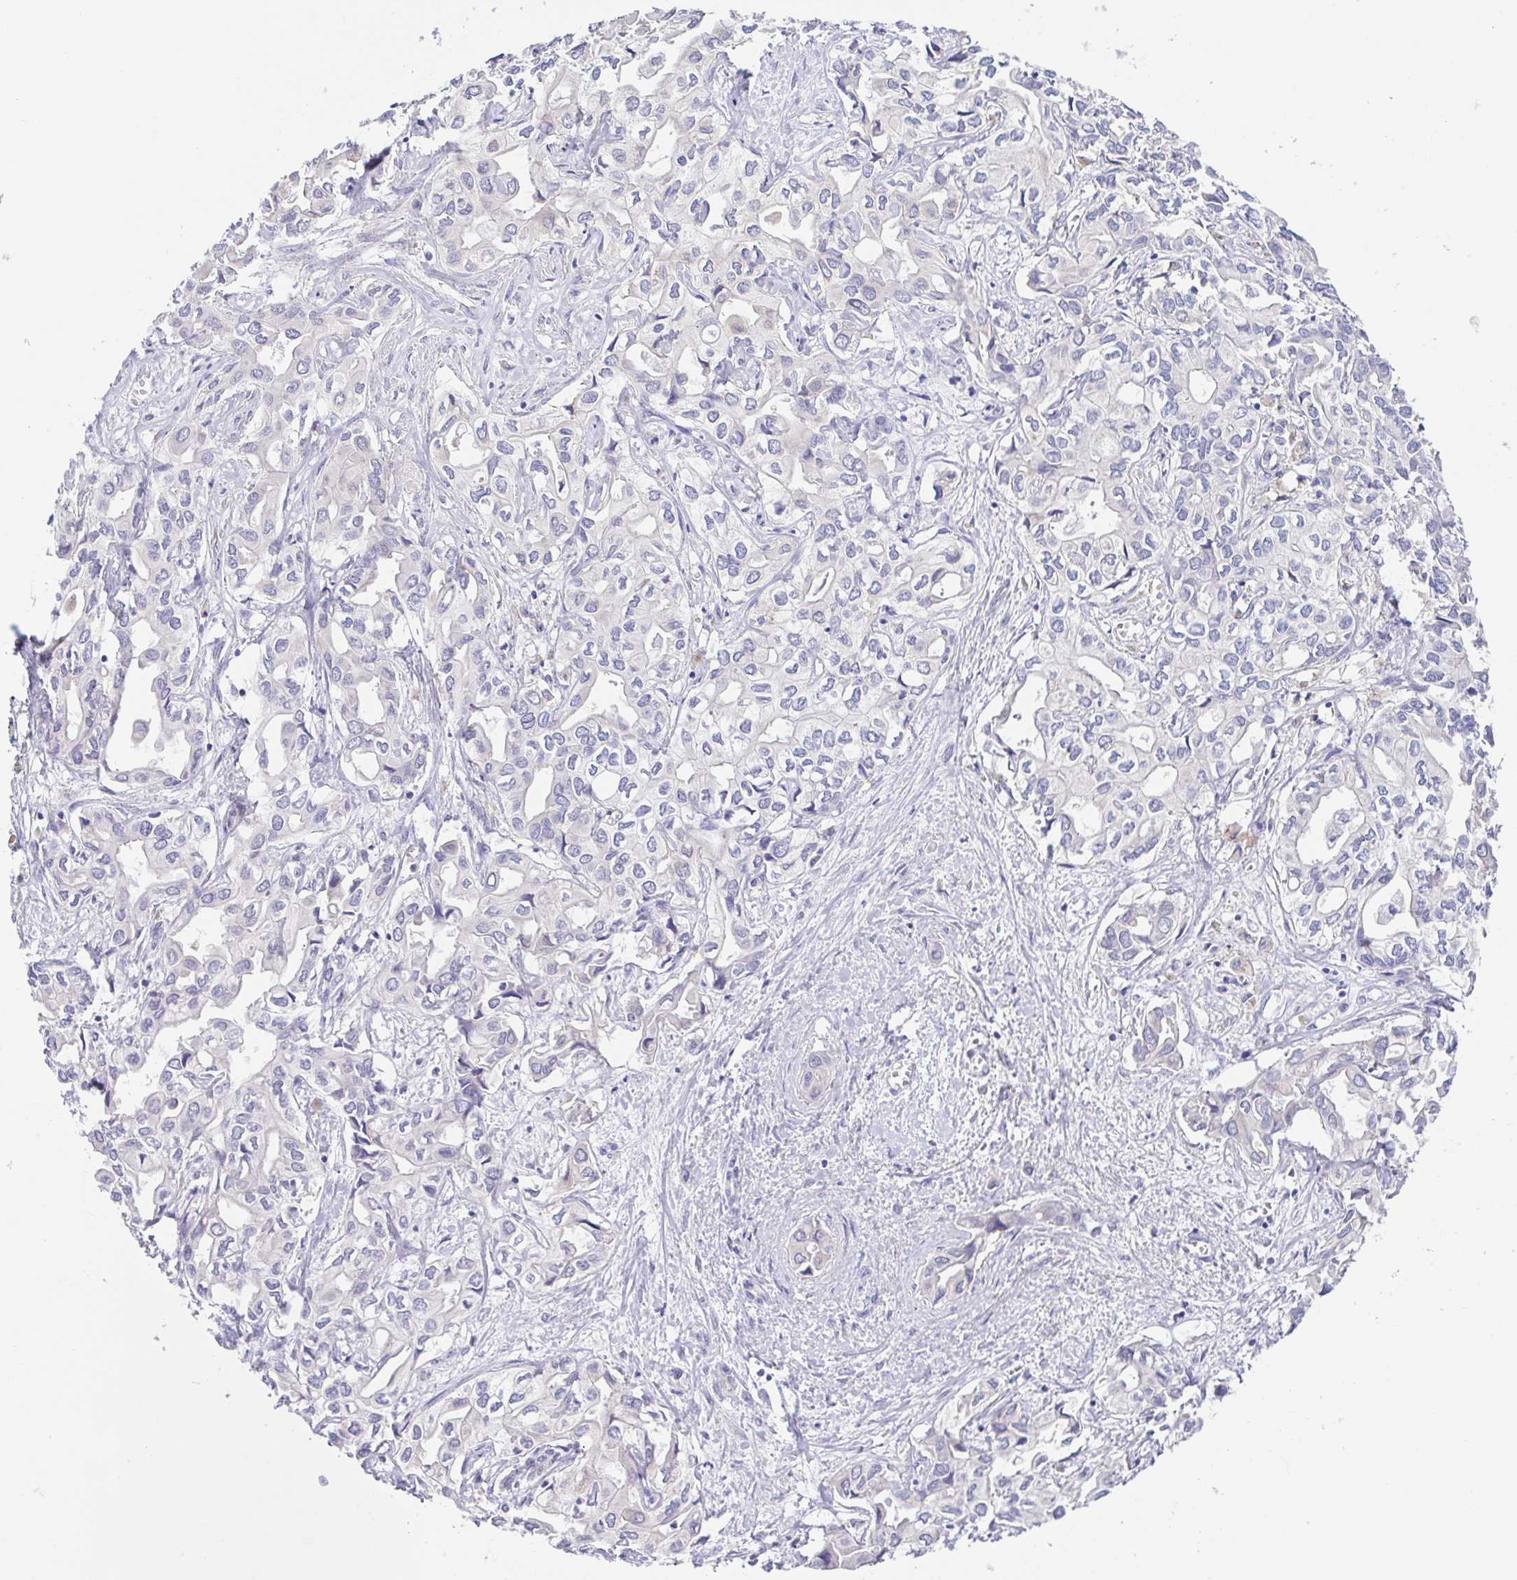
{"staining": {"intensity": "negative", "quantity": "none", "location": "none"}, "tissue": "liver cancer", "cell_type": "Tumor cells", "image_type": "cancer", "snomed": [{"axis": "morphology", "description": "Cholangiocarcinoma"}, {"axis": "topography", "description": "Liver"}], "caption": "Immunohistochemical staining of human liver cholangiocarcinoma exhibits no significant staining in tumor cells. (DAB IHC, high magnification).", "gene": "A1BG", "patient": {"sex": "female", "age": 64}}